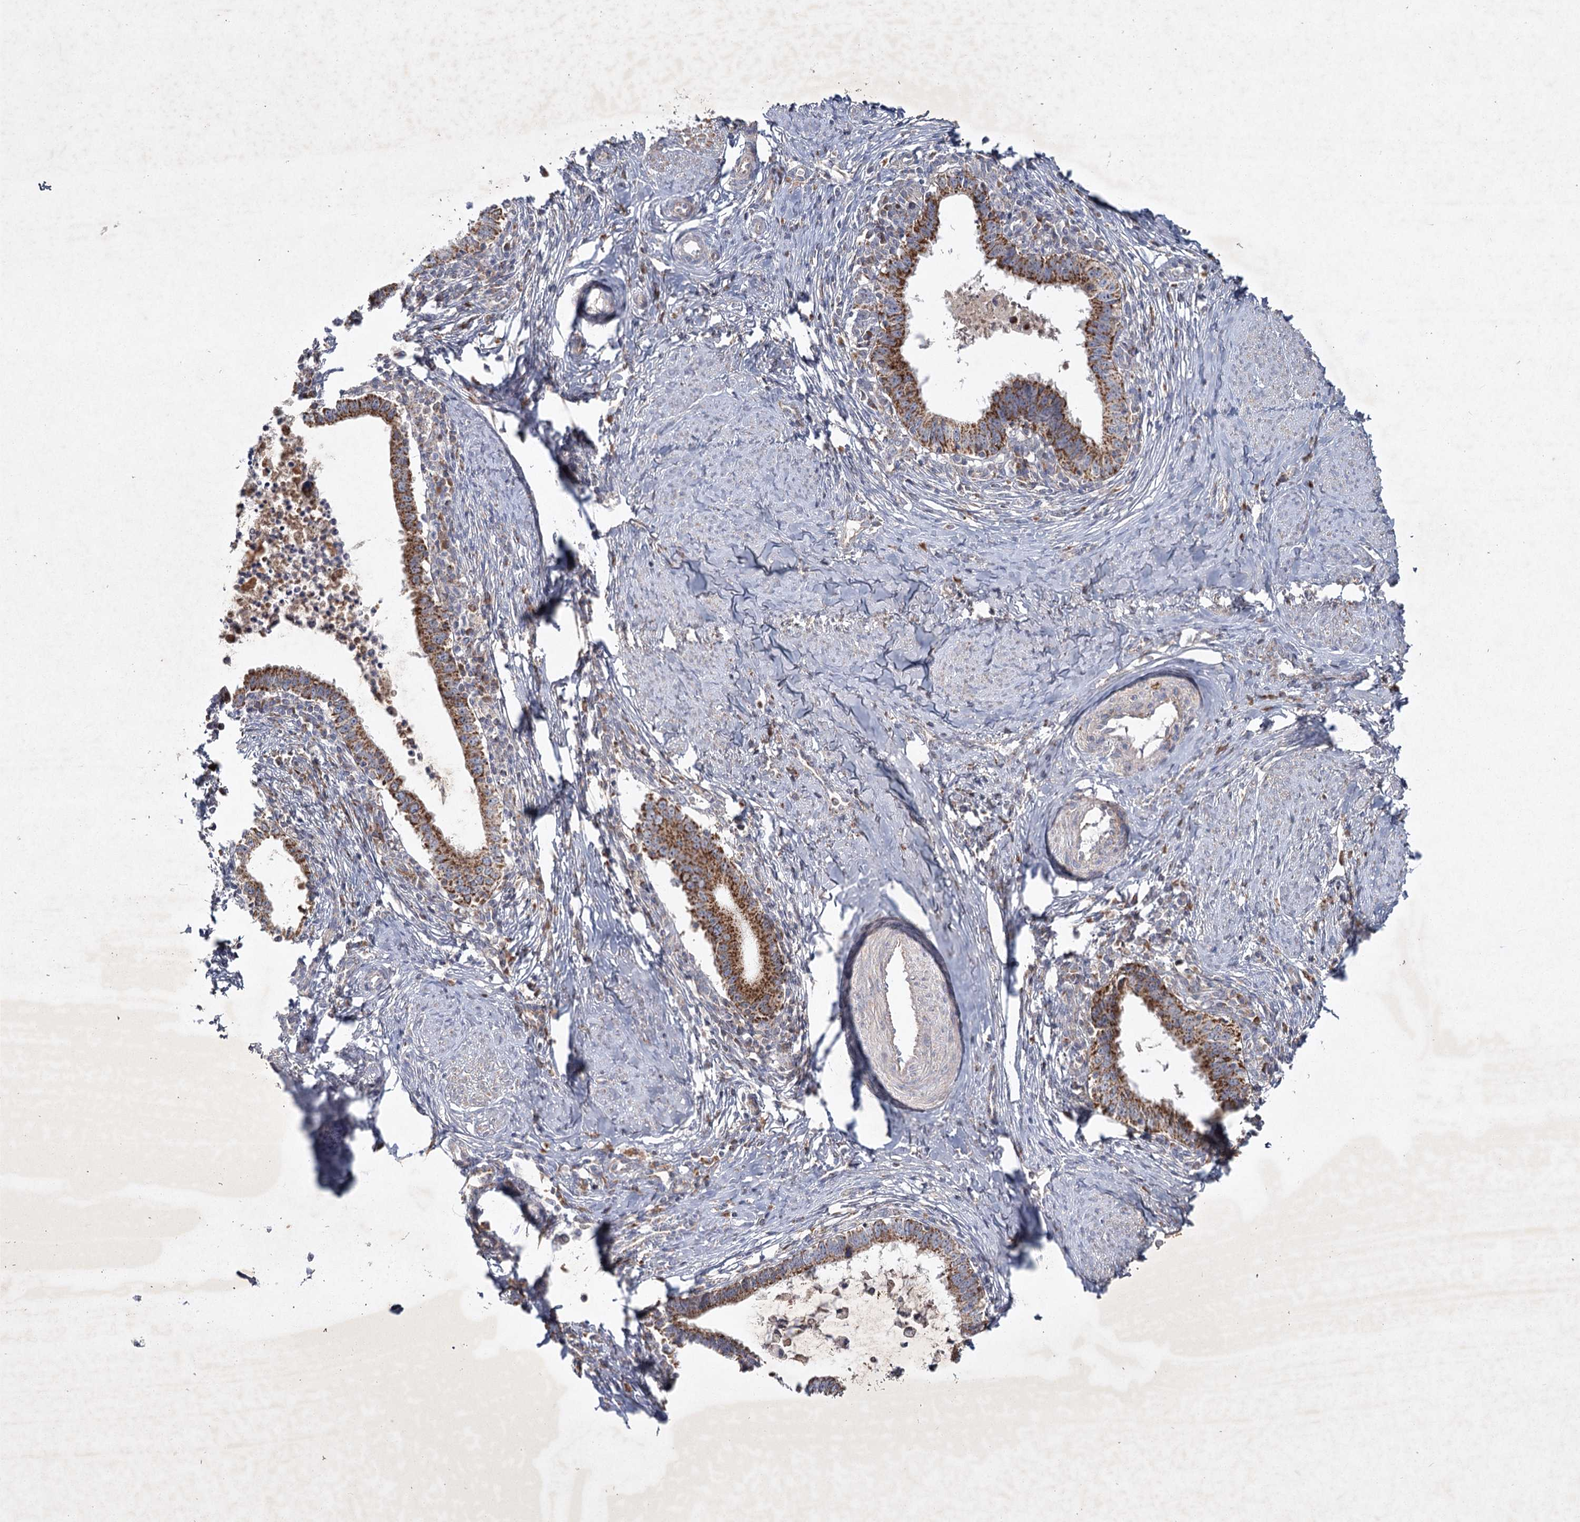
{"staining": {"intensity": "strong", "quantity": ">75%", "location": "cytoplasmic/membranous"}, "tissue": "cervical cancer", "cell_type": "Tumor cells", "image_type": "cancer", "snomed": [{"axis": "morphology", "description": "Adenocarcinoma, NOS"}, {"axis": "topography", "description": "Cervix"}], "caption": "Strong cytoplasmic/membranous protein positivity is seen in about >75% of tumor cells in cervical cancer (adenocarcinoma). (Stains: DAB in brown, nuclei in blue, Microscopy: brightfield microscopy at high magnification).", "gene": "MRPL44", "patient": {"sex": "female", "age": 36}}